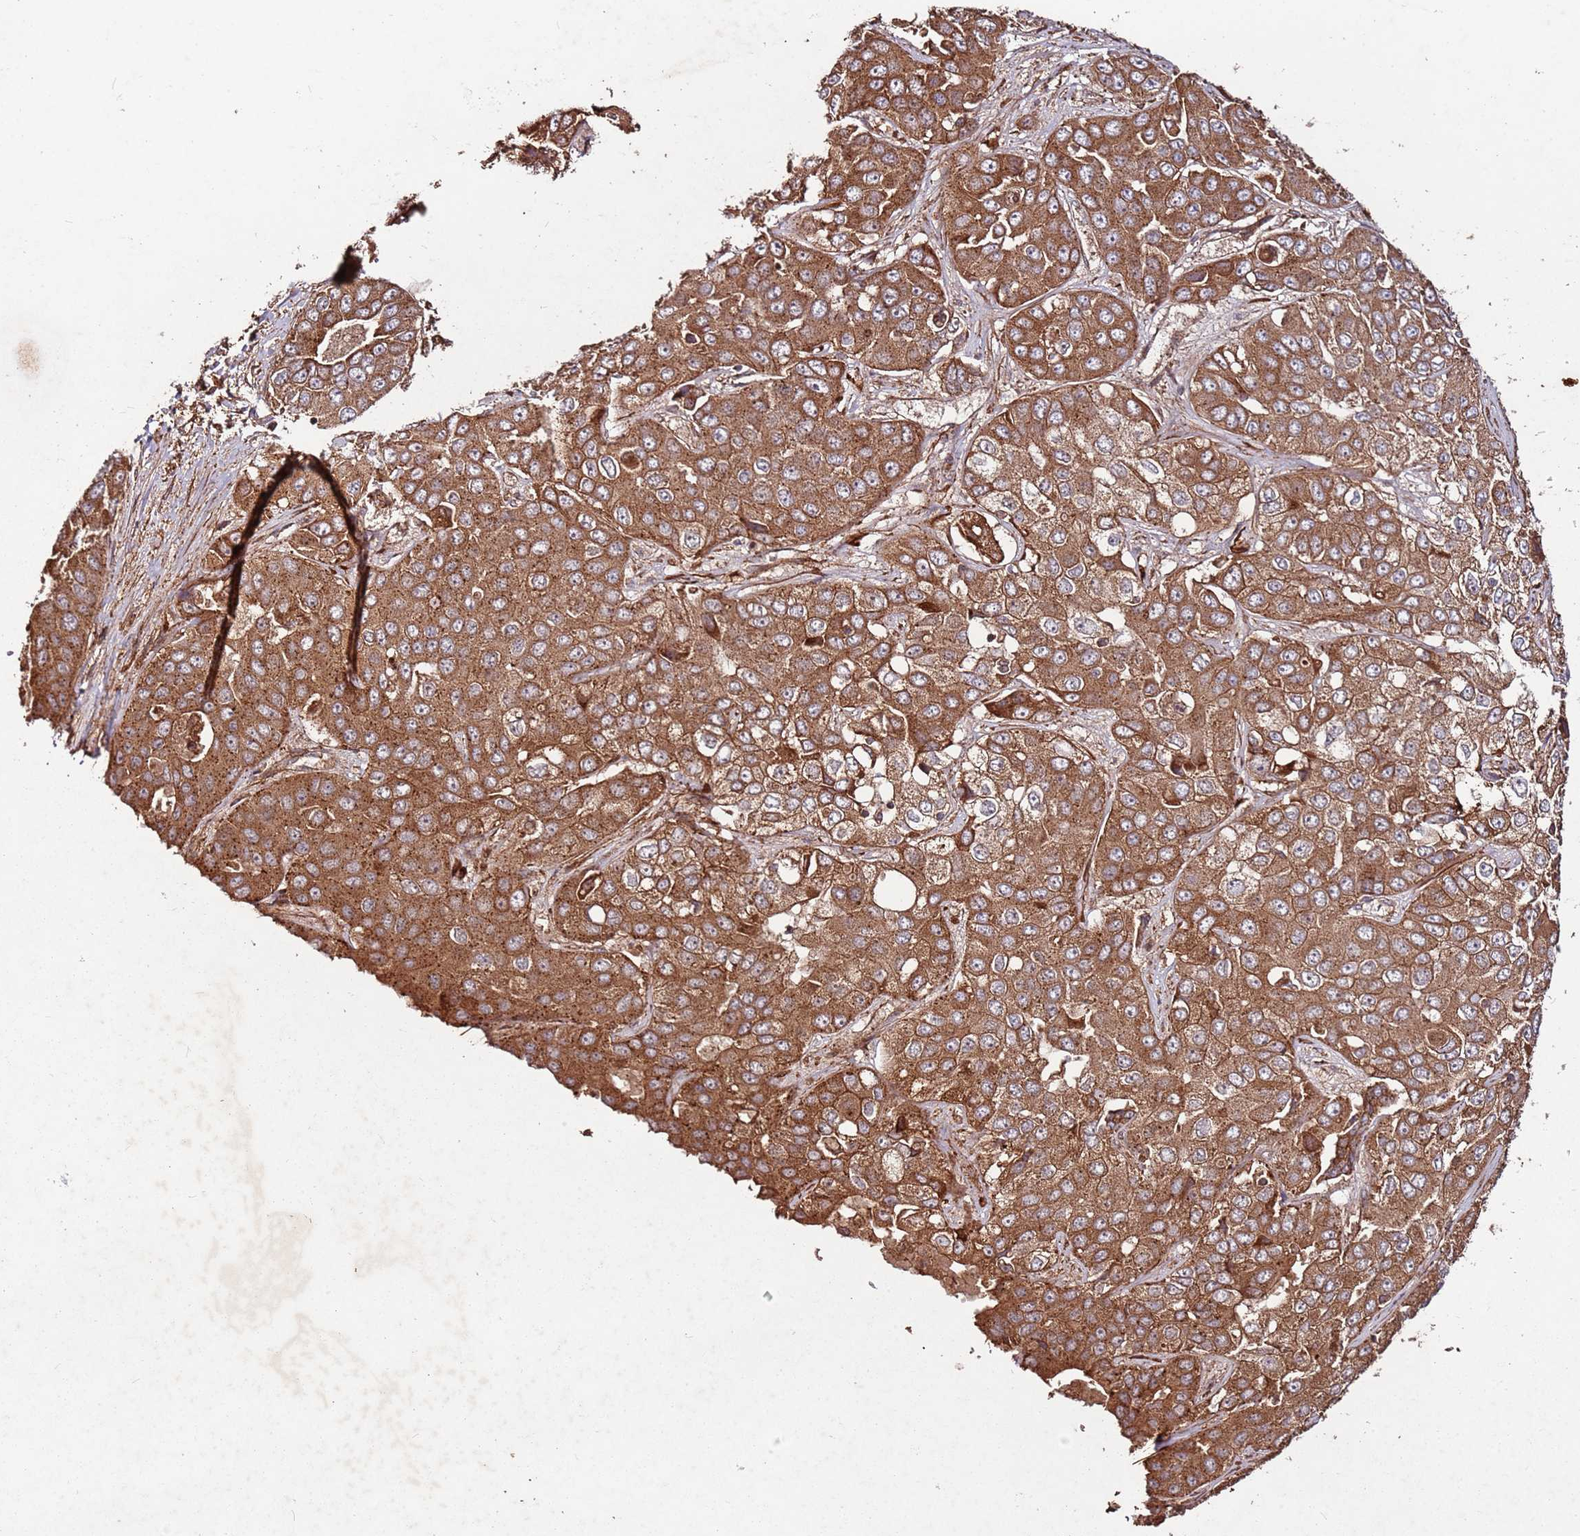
{"staining": {"intensity": "moderate", "quantity": ">75%", "location": "cytoplasmic/membranous"}, "tissue": "liver cancer", "cell_type": "Tumor cells", "image_type": "cancer", "snomed": [{"axis": "morphology", "description": "Cholangiocarcinoma"}, {"axis": "topography", "description": "Liver"}], "caption": "Immunohistochemical staining of cholangiocarcinoma (liver) exhibits moderate cytoplasmic/membranous protein staining in approximately >75% of tumor cells. (brown staining indicates protein expression, while blue staining denotes nuclei).", "gene": "FAM186A", "patient": {"sex": "female", "age": 52}}